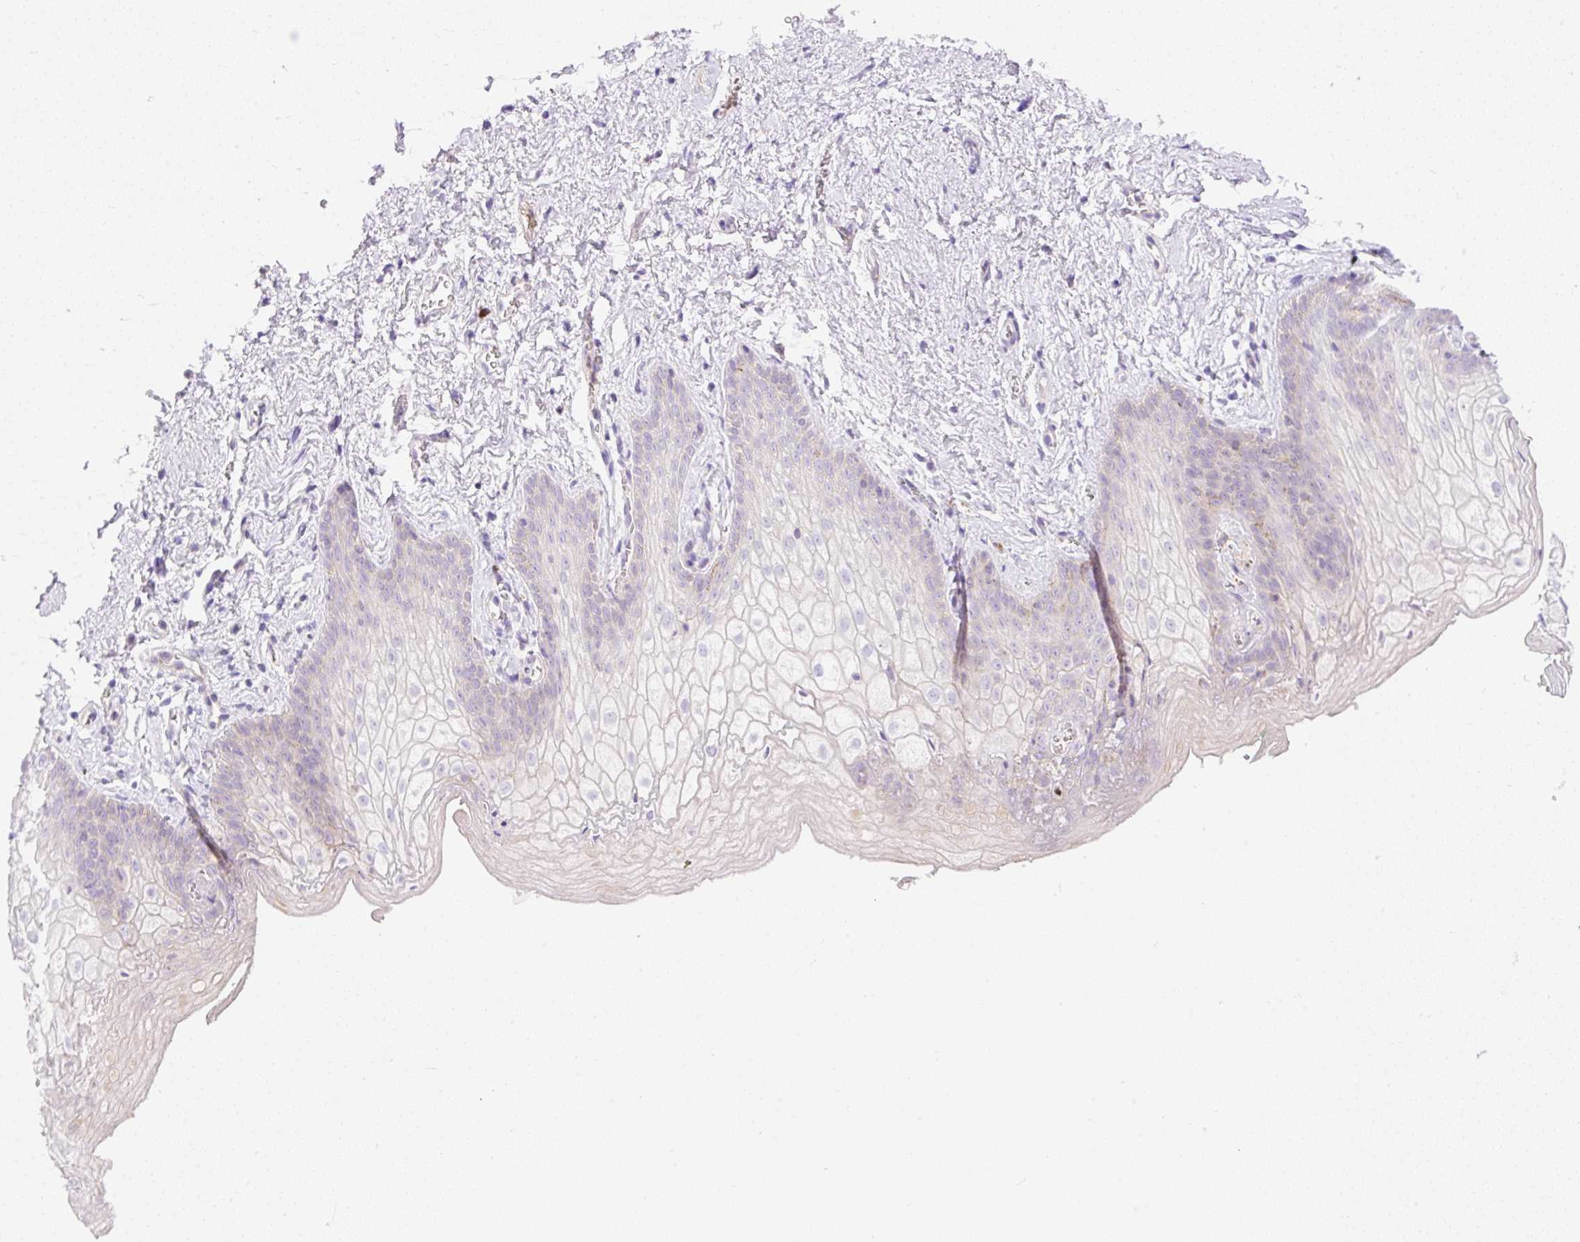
{"staining": {"intensity": "negative", "quantity": "none", "location": "none"}, "tissue": "vagina", "cell_type": "Squamous epithelial cells", "image_type": "normal", "snomed": [{"axis": "morphology", "description": "Normal tissue, NOS"}, {"axis": "topography", "description": "Vulva"}, {"axis": "topography", "description": "Vagina"}, {"axis": "topography", "description": "Peripheral nerve tissue"}], "caption": "An image of vagina stained for a protein displays no brown staining in squamous epithelial cells. (Stains: DAB (3,3'-diaminobenzidine) immunohistochemistry (IHC) with hematoxylin counter stain, Microscopy: brightfield microscopy at high magnification).", "gene": "LHFPL5", "patient": {"sex": "female", "age": 66}}